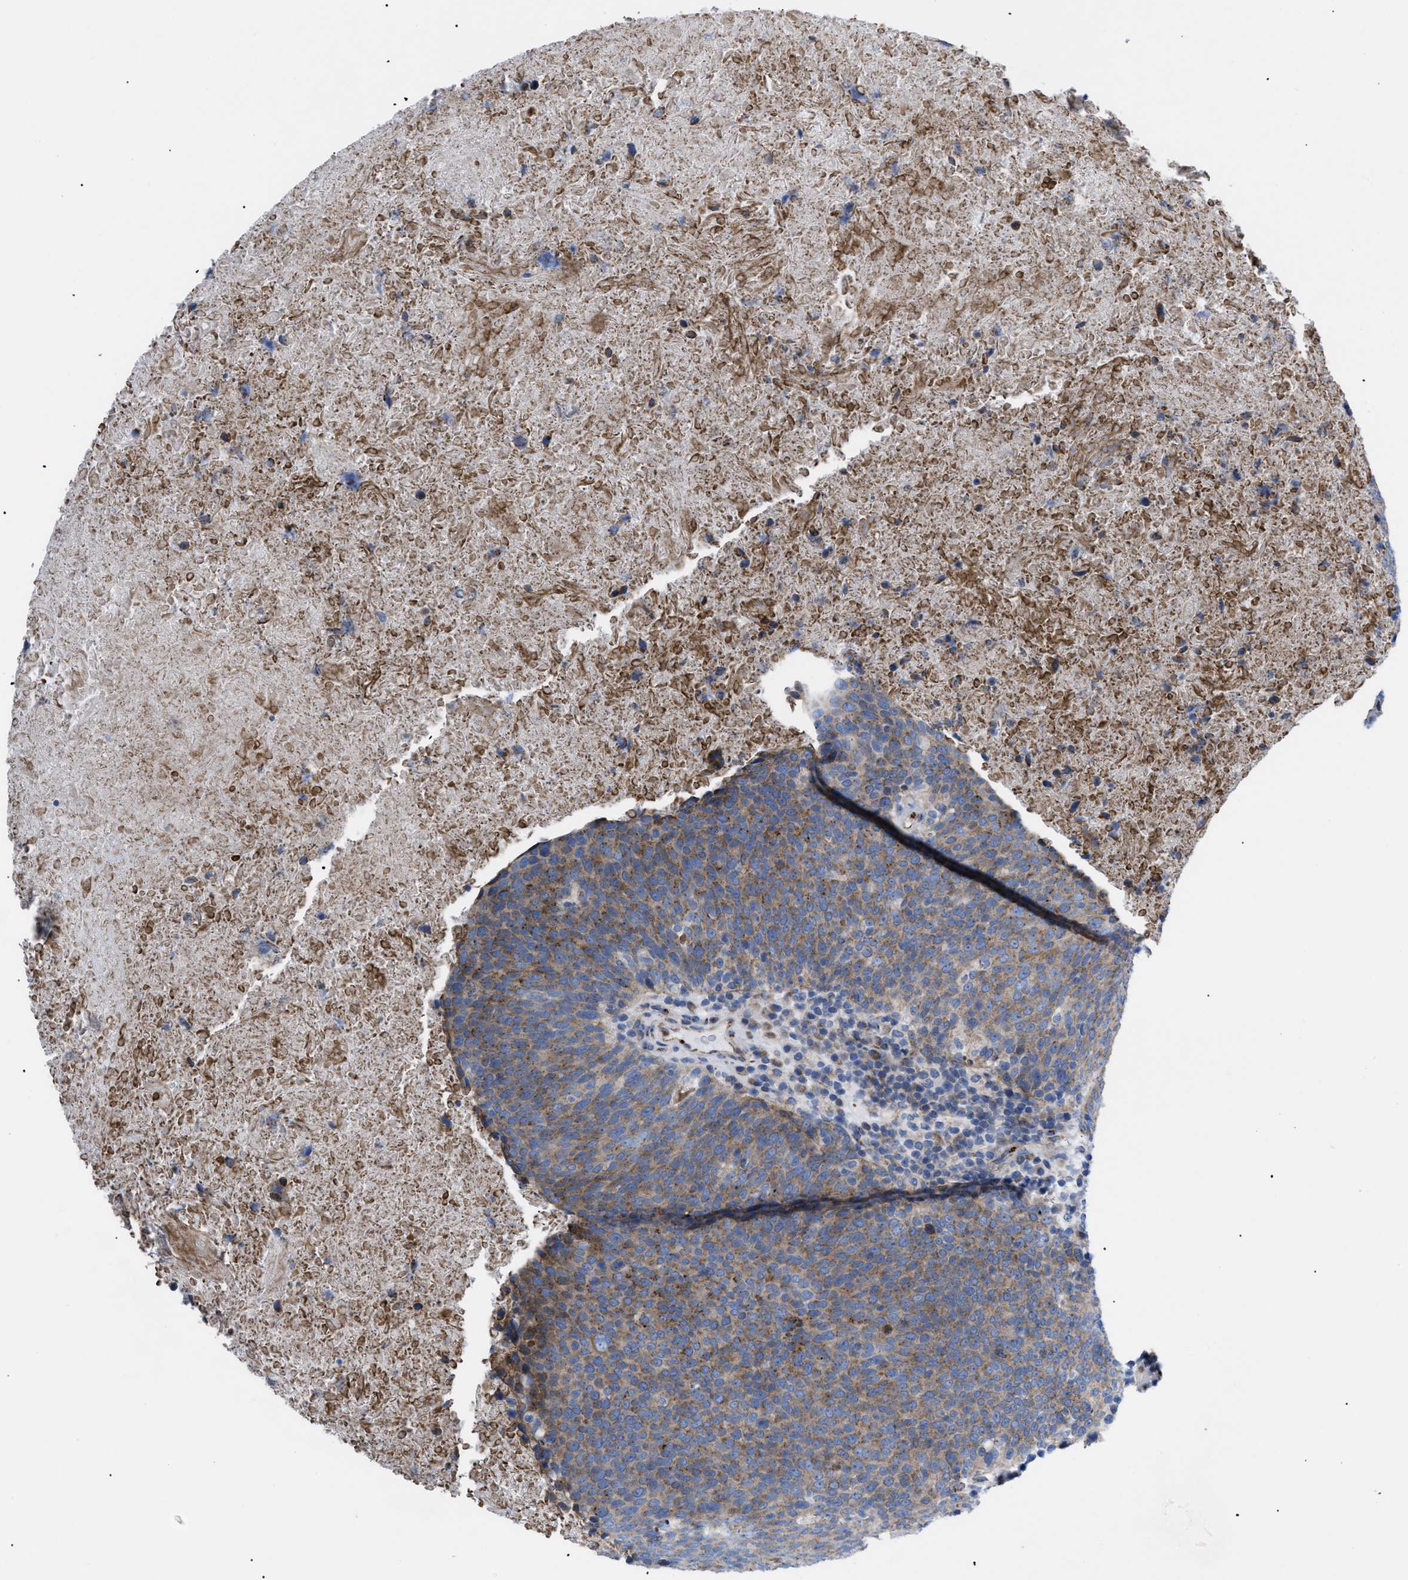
{"staining": {"intensity": "moderate", "quantity": ">75%", "location": "cytoplasmic/membranous"}, "tissue": "head and neck cancer", "cell_type": "Tumor cells", "image_type": "cancer", "snomed": [{"axis": "morphology", "description": "Squamous cell carcinoma, NOS"}, {"axis": "morphology", "description": "Squamous cell carcinoma, metastatic, NOS"}, {"axis": "topography", "description": "Lymph node"}, {"axis": "topography", "description": "Head-Neck"}], "caption": "A micrograph of head and neck cancer stained for a protein shows moderate cytoplasmic/membranous brown staining in tumor cells.", "gene": "TMEM17", "patient": {"sex": "male", "age": 62}}